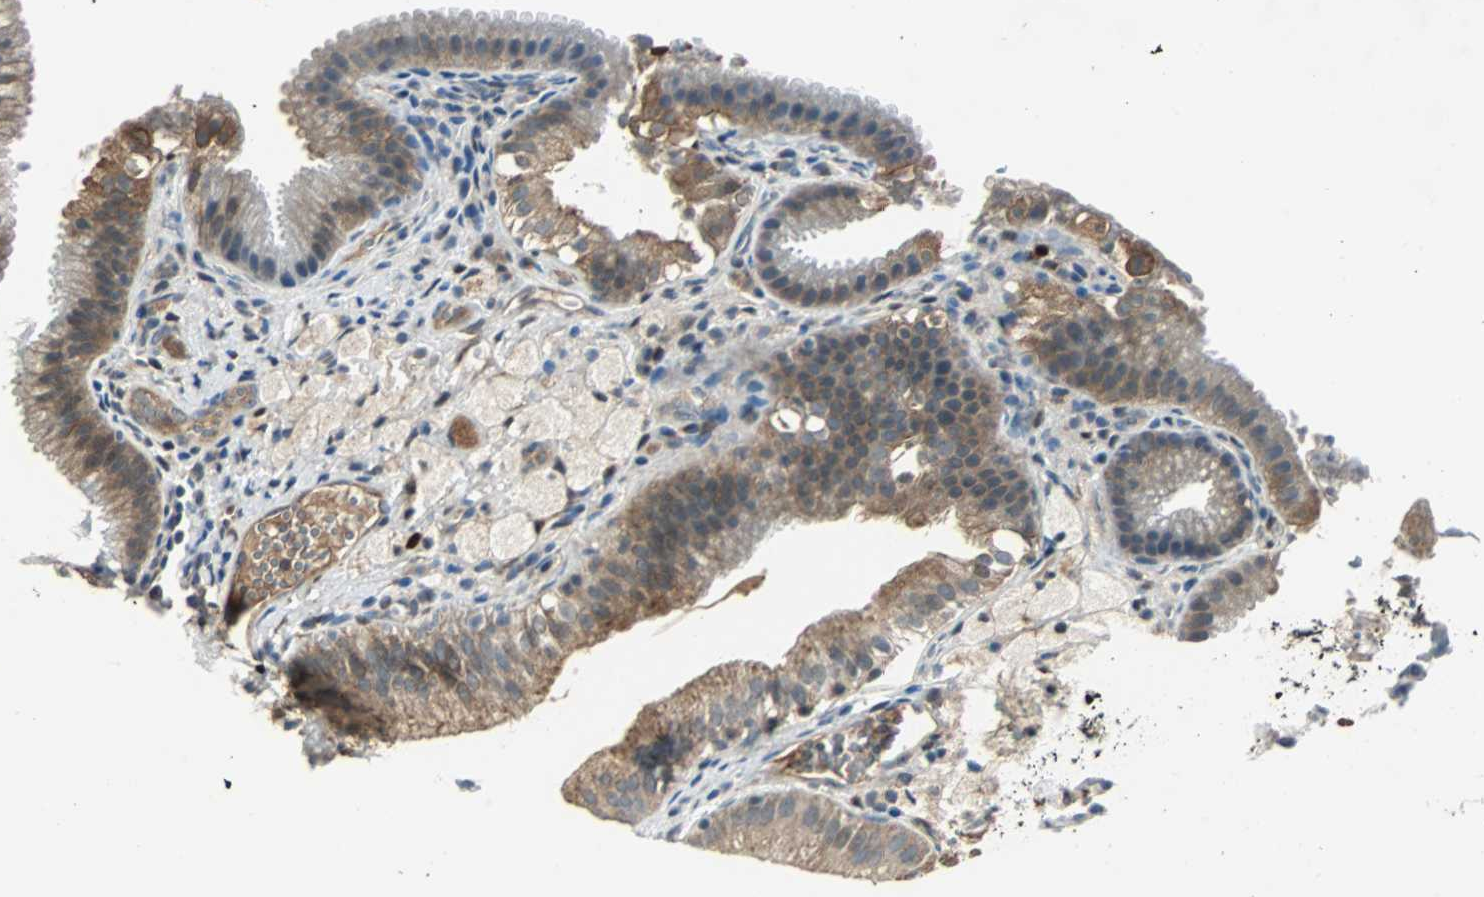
{"staining": {"intensity": "moderate", "quantity": "25%-75%", "location": "cytoplasmic/membranous"}, "tissue": "gallbladder", "cell_type": "Glandular cells", "image_type": "normal", "snomed": [{"axis": "morphology", "description": "Normal tissue, NOS"}, {"axis": "topography", "description": "Gallbladder"}], "caption": "Gallbladder stained for a protein (brown) exhibits moderate cytoplasmic/membranous positive expression in about 25%-75% of glandular cells.", "gene": "FHL2", "patient": {"sex": "female", "age": 24}}